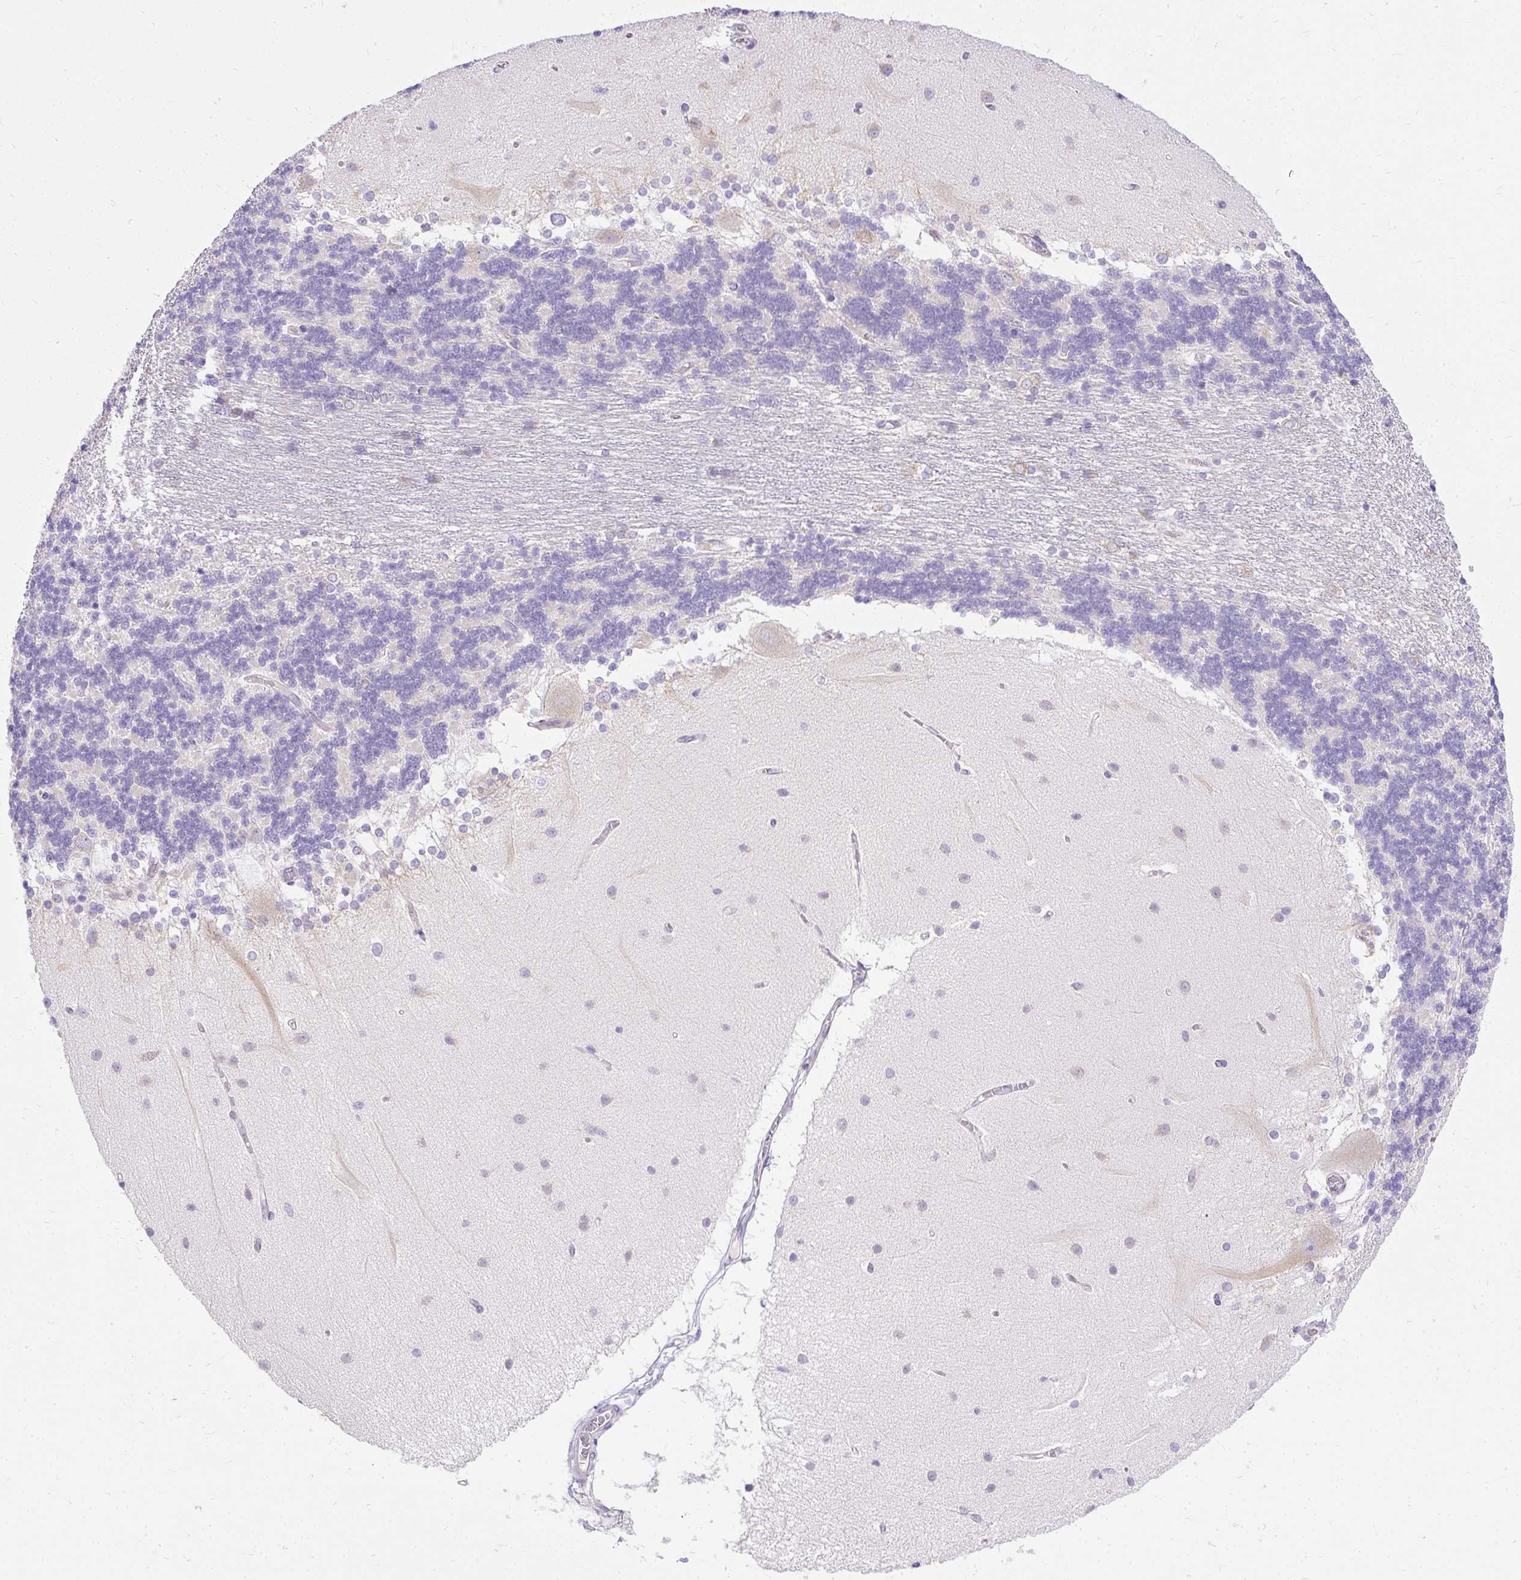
{"staining": {"intensity": "negative", "quantity": "none", "location": "none"}, "tissue": "cerebellum", "cell_type": "Cells in granular layer", "image_type": "normal", "snomed": [{"axis": "morphology", "description": "Normal tissue, NOS"}, {"axis": "topography", "description": "Cerebellum"}], "caption": "An immunohistochemistry image of benign cerebellum is shown. There is no staining in cells in granular layer of cerebellum. (Stains: DAB (3,3'-diaminobenzidine) immunohistochemistry with hematoxylin counter stain, Microscopy: brightfield microscopy at high magnification).", "gene": "AMFR", "patient": {"sex": "female", "age": 54}}